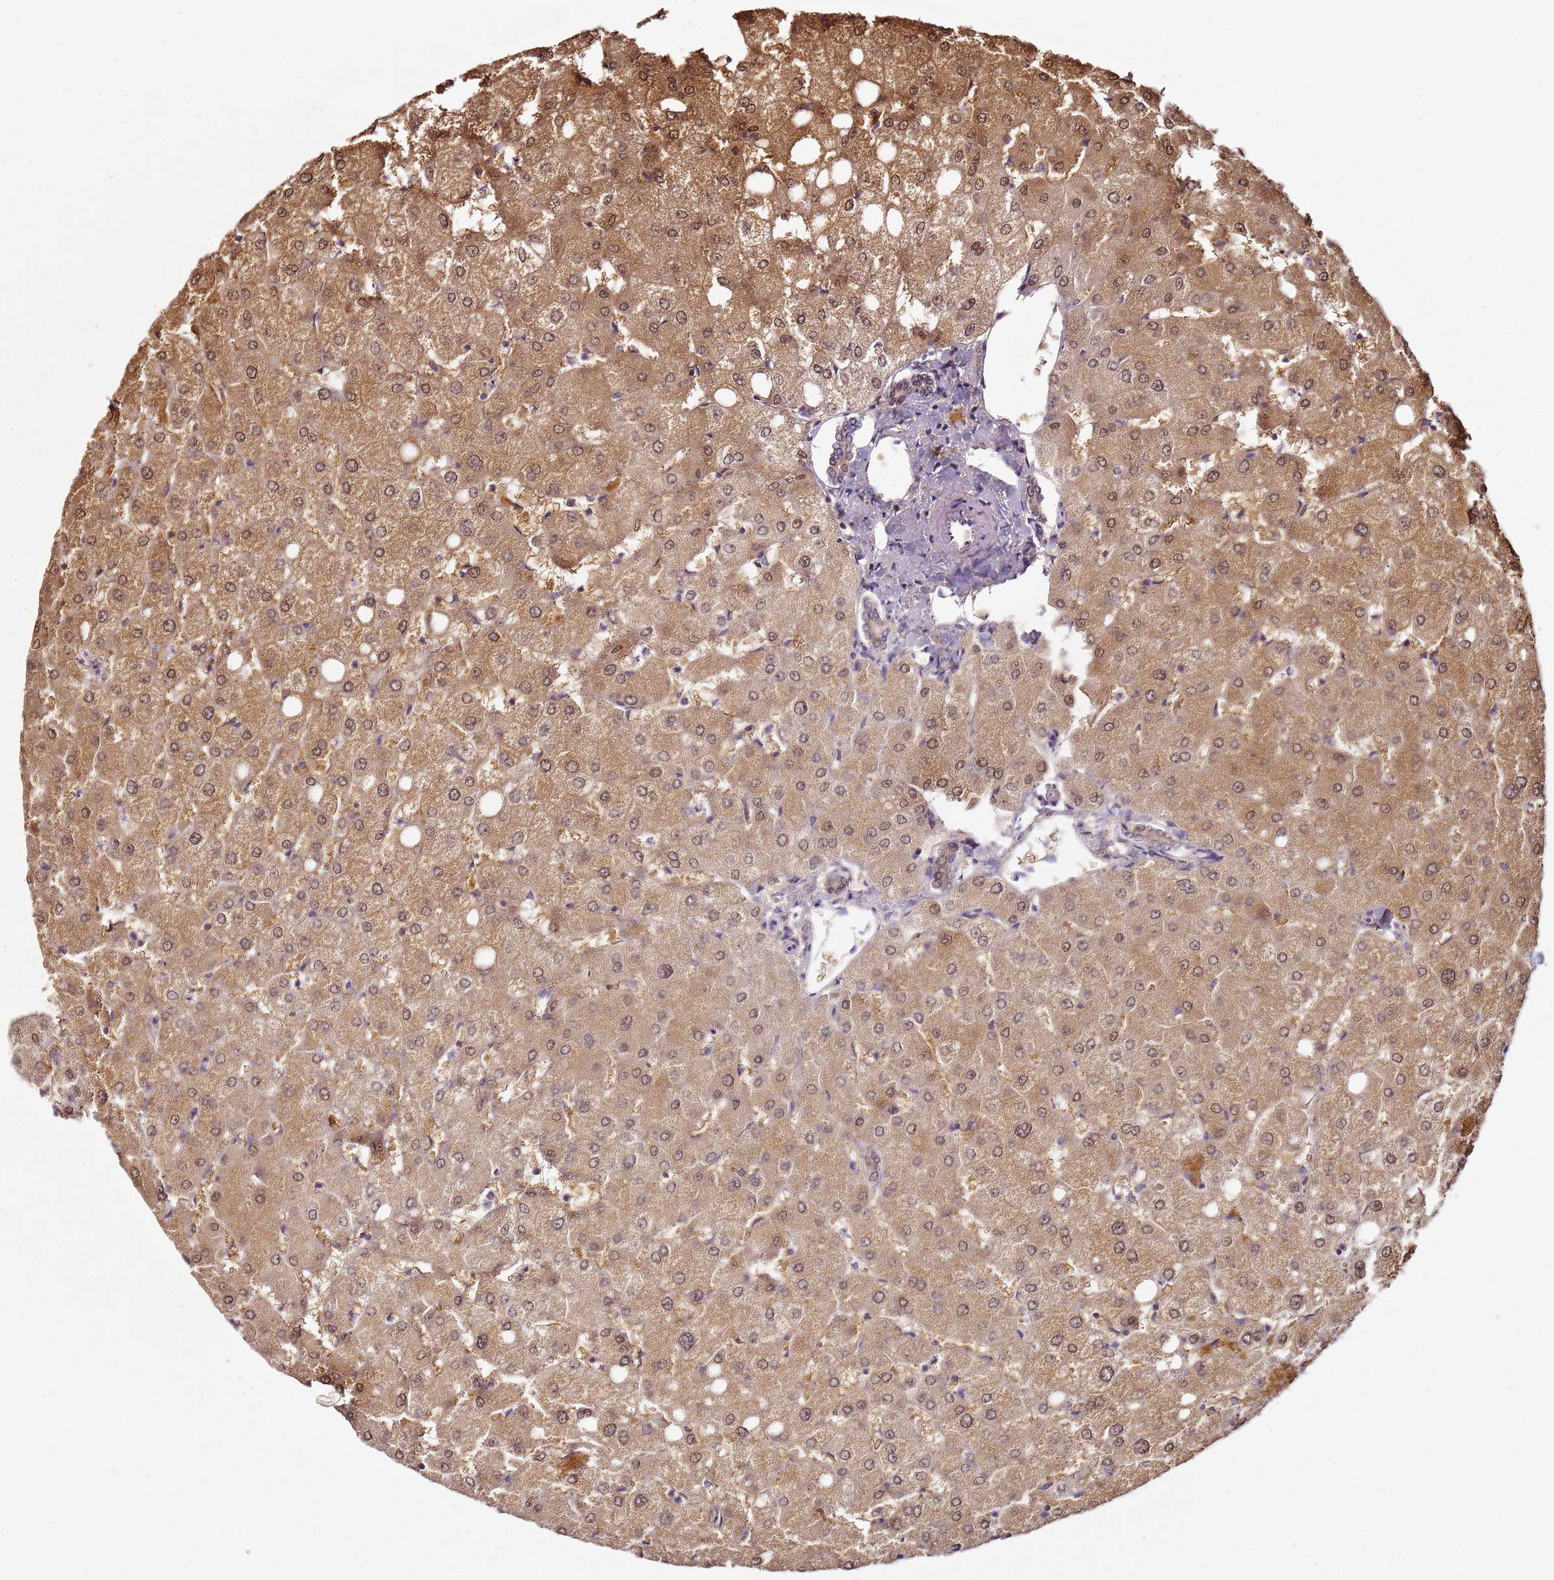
{"staining": {"intensity": "weak", "quantity": ">75%", "location": "cytoplasmic/membranous"}, "tissue": "liver", "cell_type": "Cholangiocytes", "image_type": "normal", "snomed": [{"axis": "morphology", "description": "Normal tissue, NOS"}, {"axis": "topography", "description": "Liver"}], "caption": "Unremarkable liver exhibits weak cytoplasmic/membranous staining in approximately >75% of cholangiocytes, visualized by immunohistochemistry. The protein is shown in brown color, while the nuclei are stained blue.", "gene": "MDH1", "patient": {"sex": "female", "age": 54}}